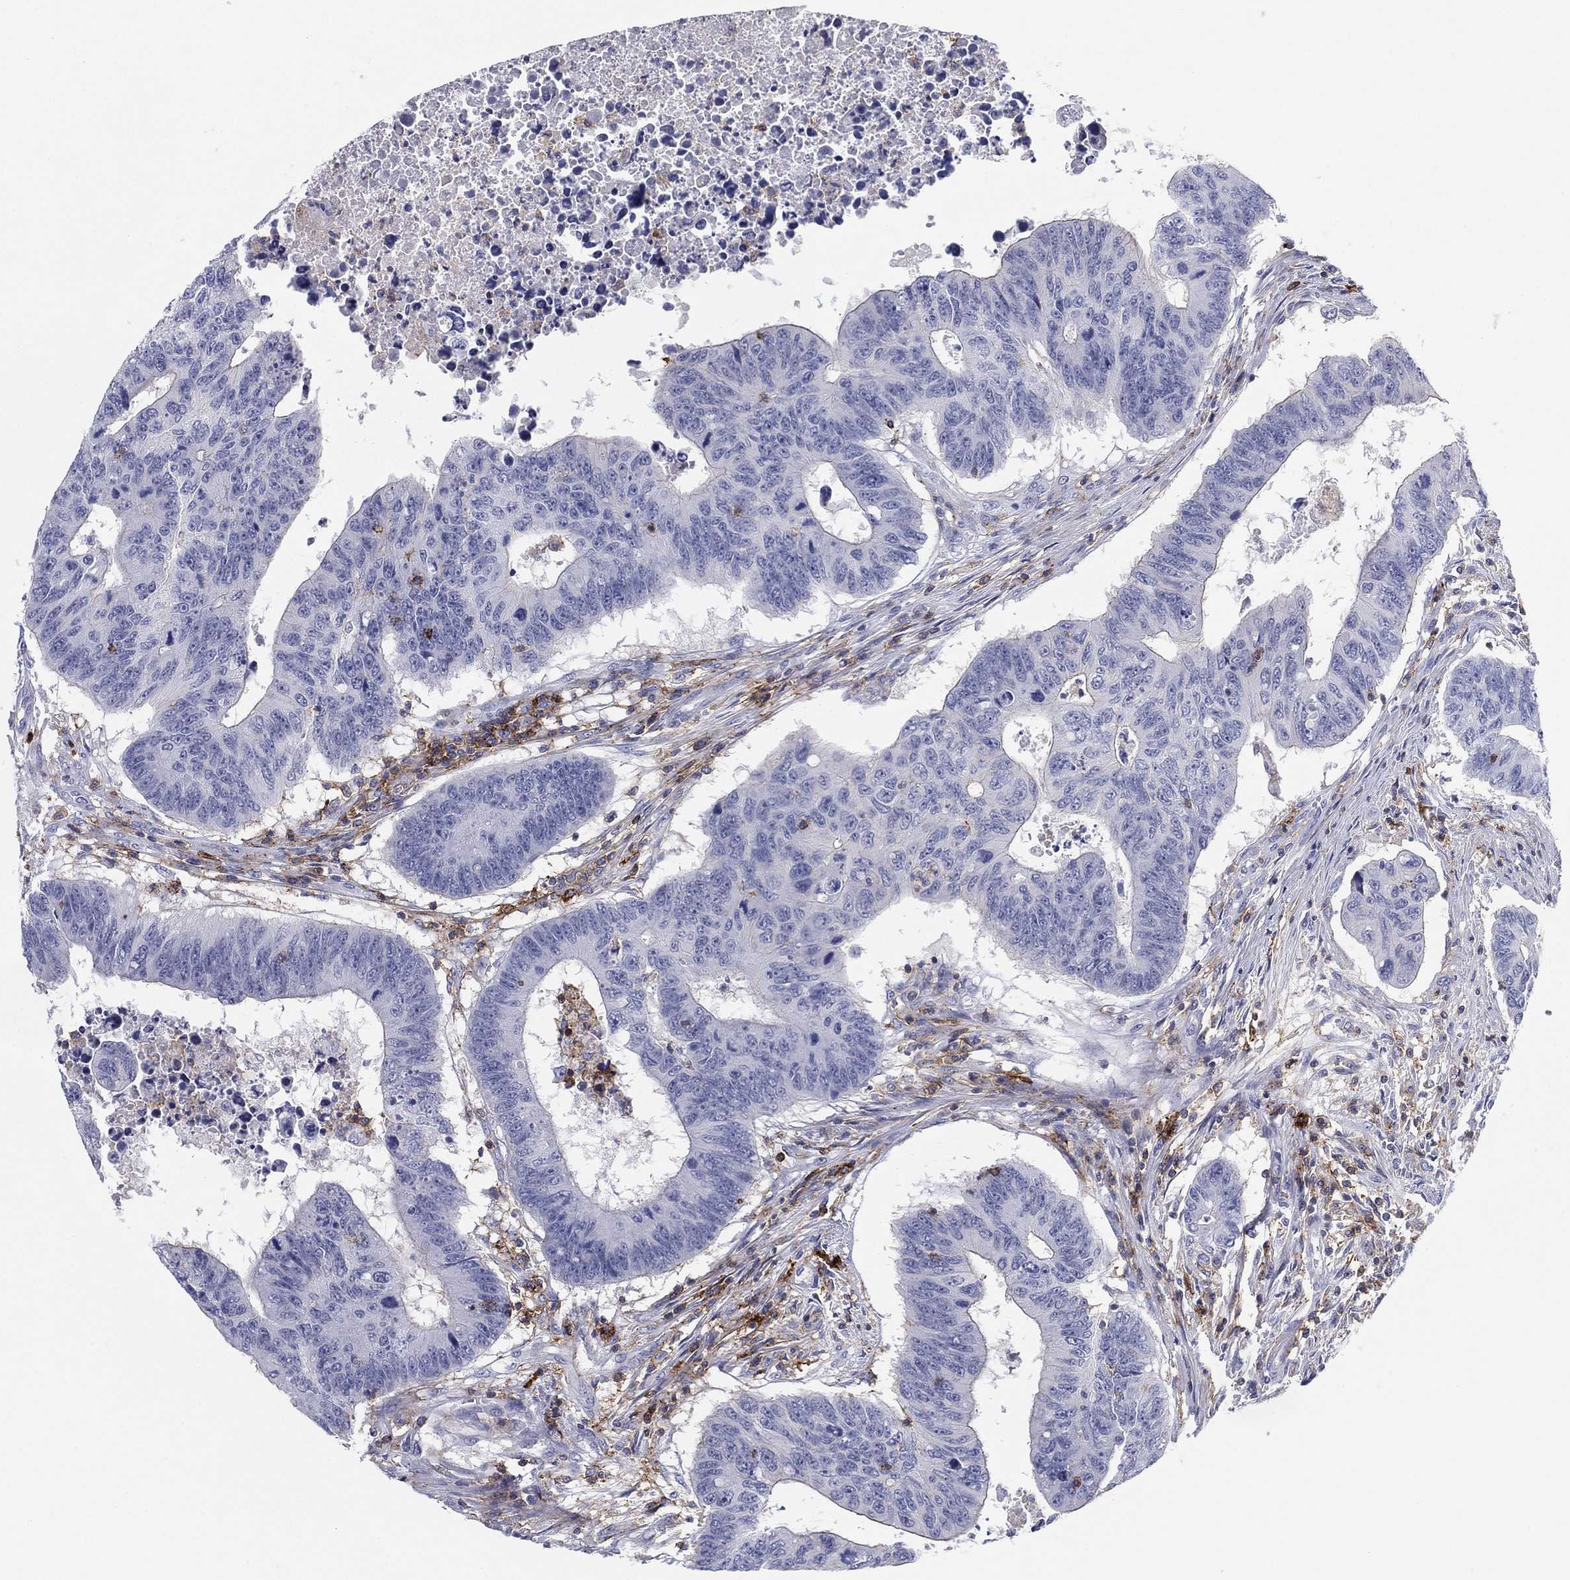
{"staining": {"intensity": "negative", "quantity": "none", "location": "none"}, "tissue": "colorectal cancer", "cell_type": "Tumor cells", "image_type": "cancer", "snomed": [{"axis": "morphology", "description": "Adenocarcinoma, NOS"}, {"axis": "topography", "description": "Rectum"}], "caption": "High magnification brightfield microscopy of adenocarcinoma (colorectal) stained with DAB (brown) and counterstained with hematoxylin (blue): tumor cells show no significant positivity. The staining is performed using DAB brown chromogen with nuclei counter-stained in using hematoxylin.", "gene": "SELPLG", "patient": {"sex": "female", "age": 85}}